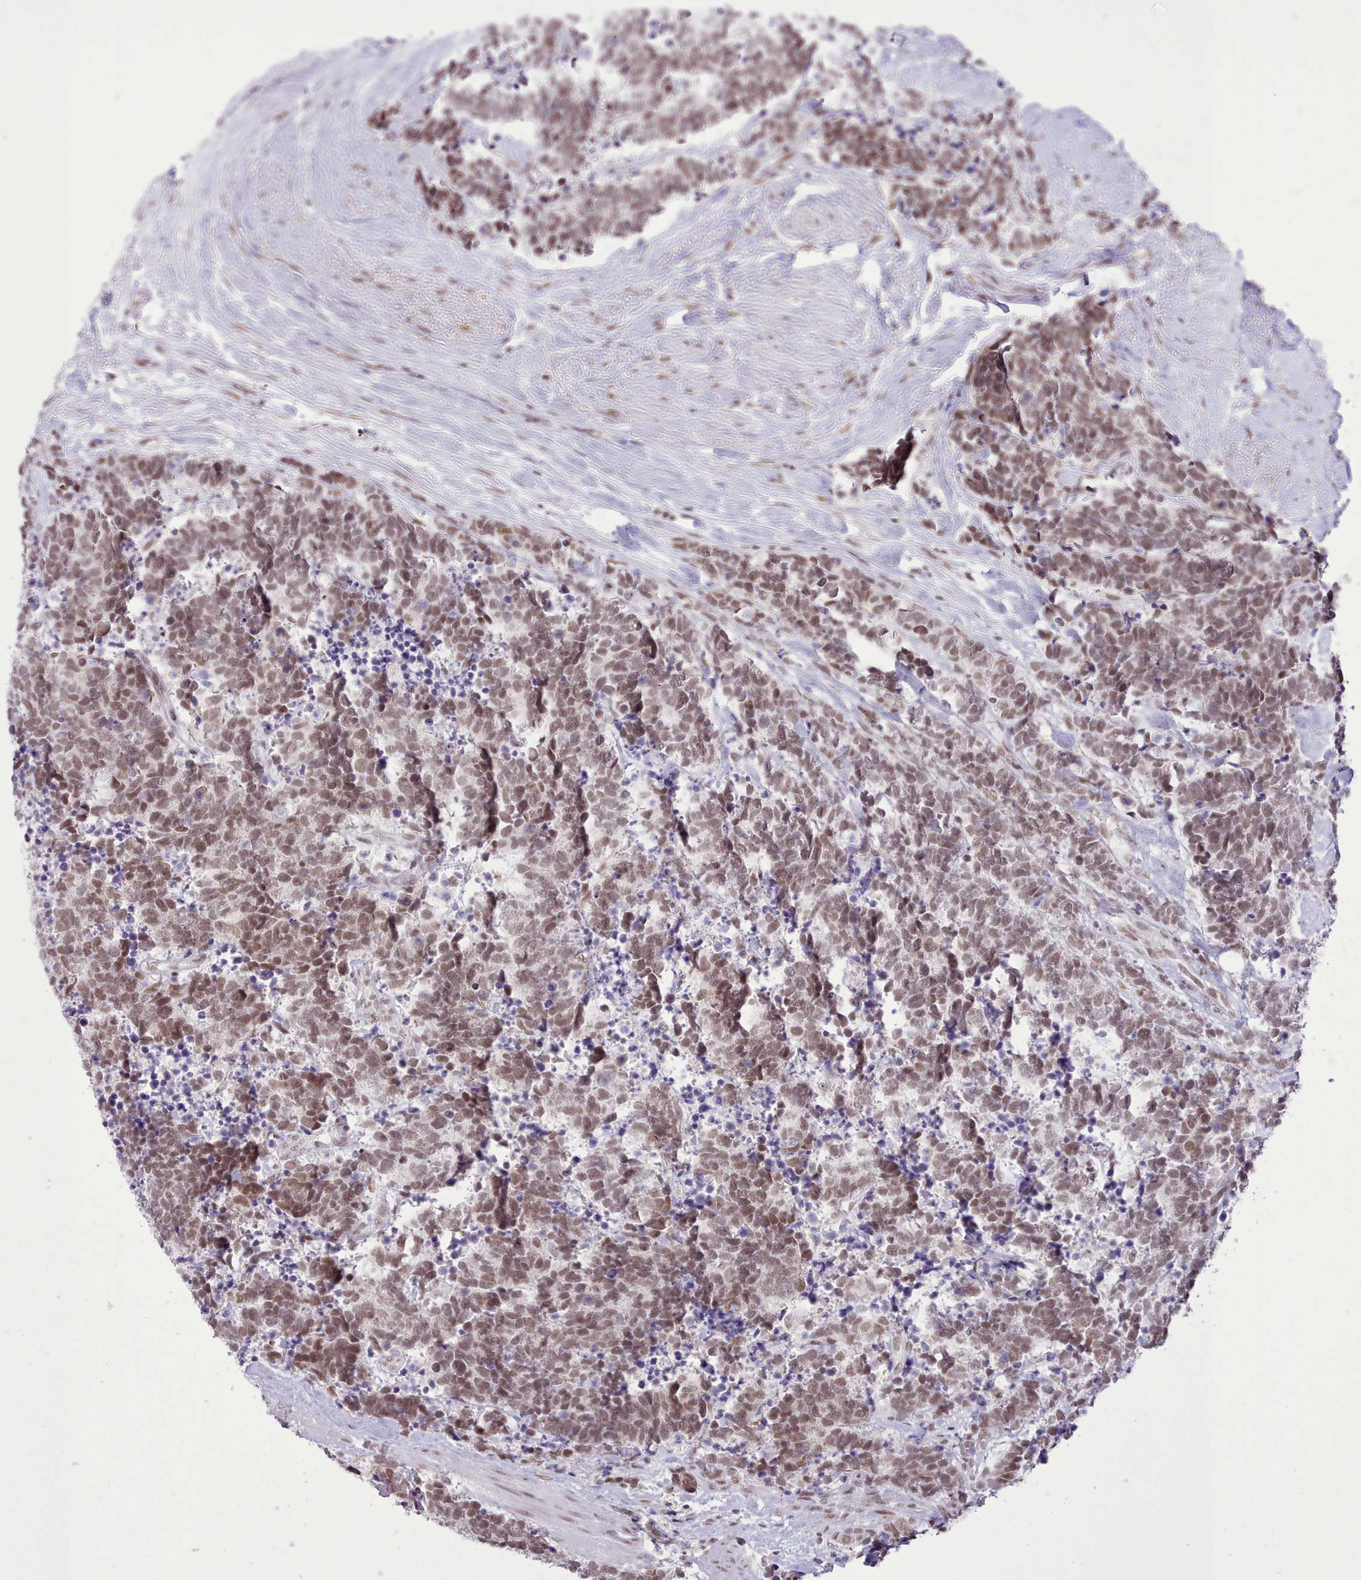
{"staining": {"intensity": "moderate", "quantity": ">75%", "location": "nuclear"}, "tissue": "carcinoid", "cell_type": "Tumor cells", "image_type": "cancer", "snomed": [{"axis": "morphology", "description": "Carcinoma, NOS"}, {"axis": "morphology", "description": "Carcinoid, malignant, NOS"}, {"axis": "topography", "description": "Prostate"}], "caption": "Human carcinoid stained for a protein (brown) displays moderate nuclear positive staining in about >75% of tumor cells.", "gene": "TAF15", "patient": {"sex": "male", "age": 57}}